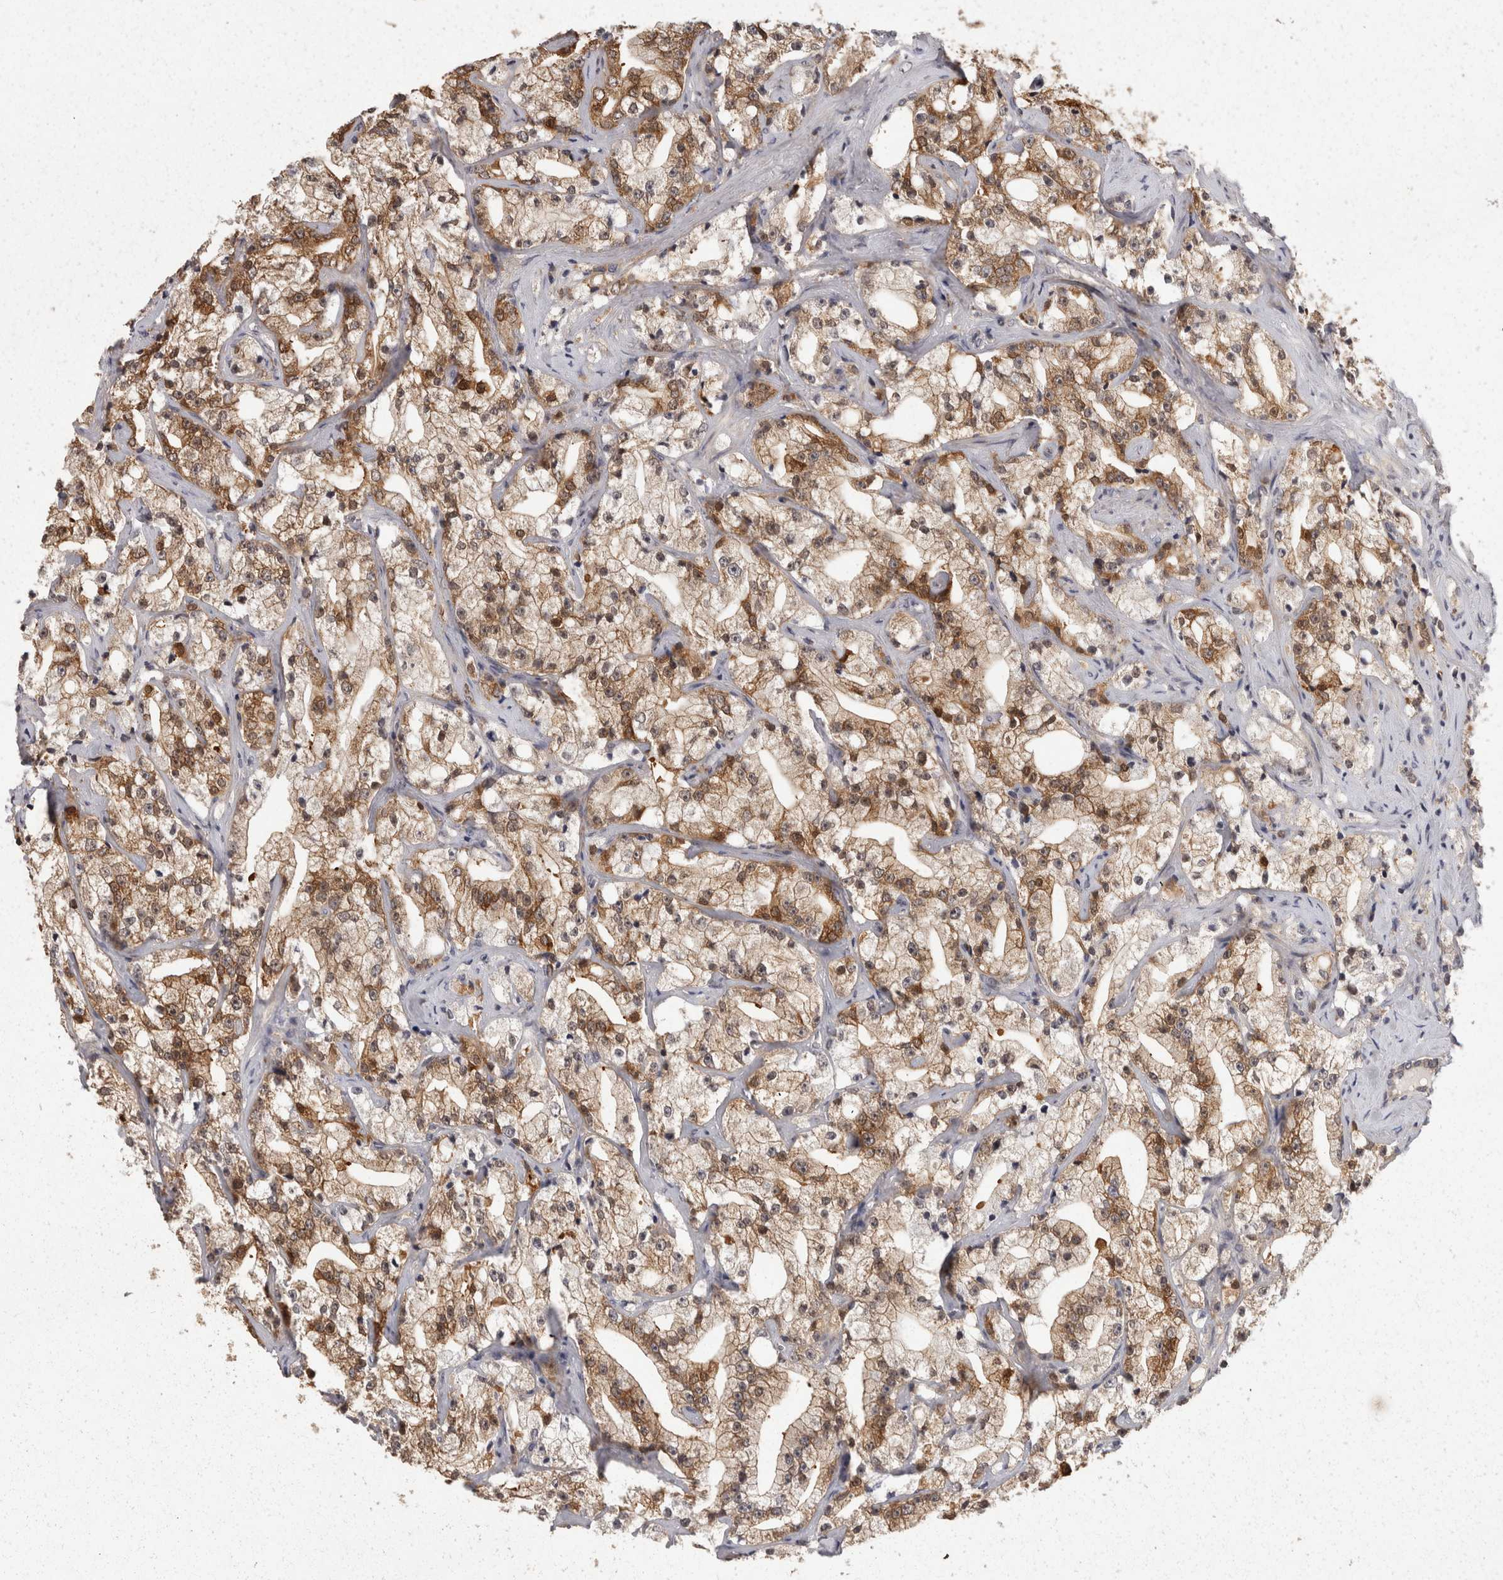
{"staining": {"intensity": "moderate", "quantity": ">75%", "location": "cytoplasmic/membranous"}, "tissue": "prostate cancer", "cell_type": "Tumor cells", "image_type": "cancer", "snomed": [{"axis": "morphology", "description": "Adenocarcinoma, High grade"}, {"axis": "topography", "description": "Prostate"}], "caption": "There is medium levels of moderate cytoplasmic/membranous positivity in tumor cells of high-grade adenocarcinoma (prostate), as demonstrated by immunohistochemical staining (brown color).", "gene": "ACAT2", "patient": {"sex": "male", "age": 64}}